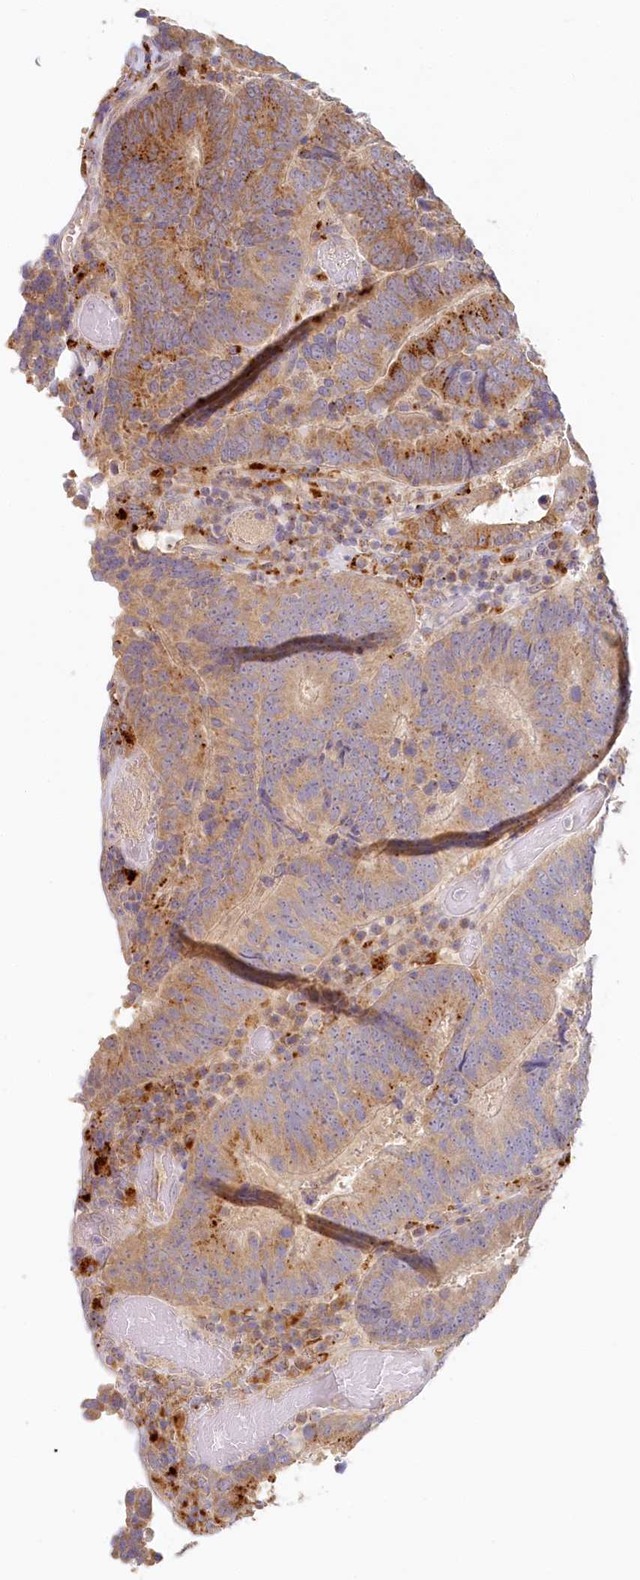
{"staining": {"intensity": "moderate", "quantity": ">75%", "location": "cytoplasmic/membranous"}, "tissue": "colorectal cancer", "cell_type": "Tumor cells", "image_type": "cancer", "snomed": [{"axis": "morphology", "description": "Adenocarcinoma, NOS"}, {"axis": "topography", "description": "Colon"}], "caption": "About >75% of tumor cells in human adenocarcinoma (colorectal) demonstrate moderate cytoplasmic/membranous protein positivity as visualized by brown immunohistochemical staining.", "gene": "VSIG1", "patient": {"sex": "female", "age": 78}}